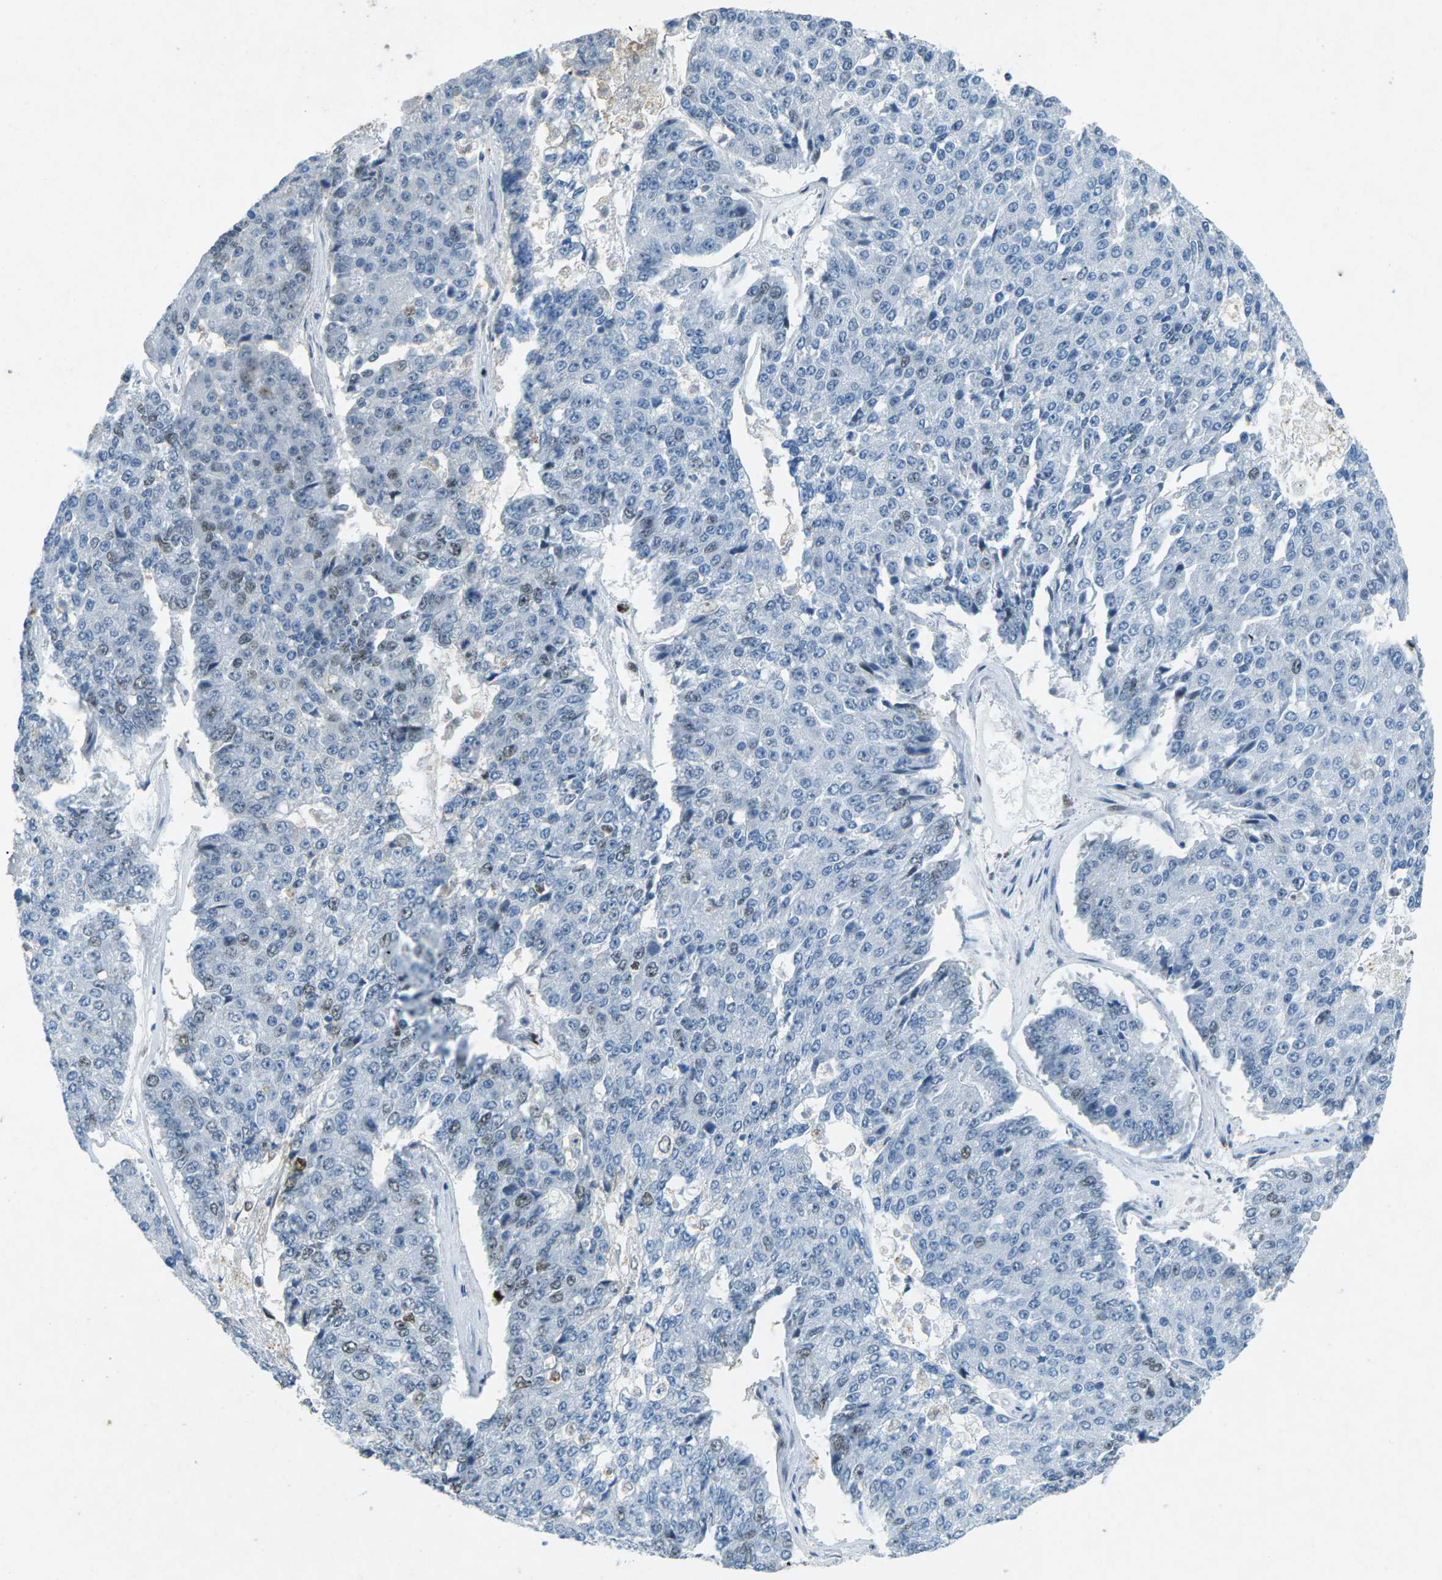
{"staining": {"intensity": "weak", "quantity": "<25%", "location": "nuclear"}, "tissue": "pancreatic cancer", "cell_type": "Tumor cells", "image_type": "cancer", "snomed": [{"axis": "morphology", "description": "Adenocarcinoma, NOS"}, {"axis": "topography", "description": "Pancreas"}], "caption": "An image of pancreatic adenocarcinoma stained for a protein demonstrates no brown staining in tumor cells.", "gene": "RB1", "patient": {"sex": "male", "age": 50}}